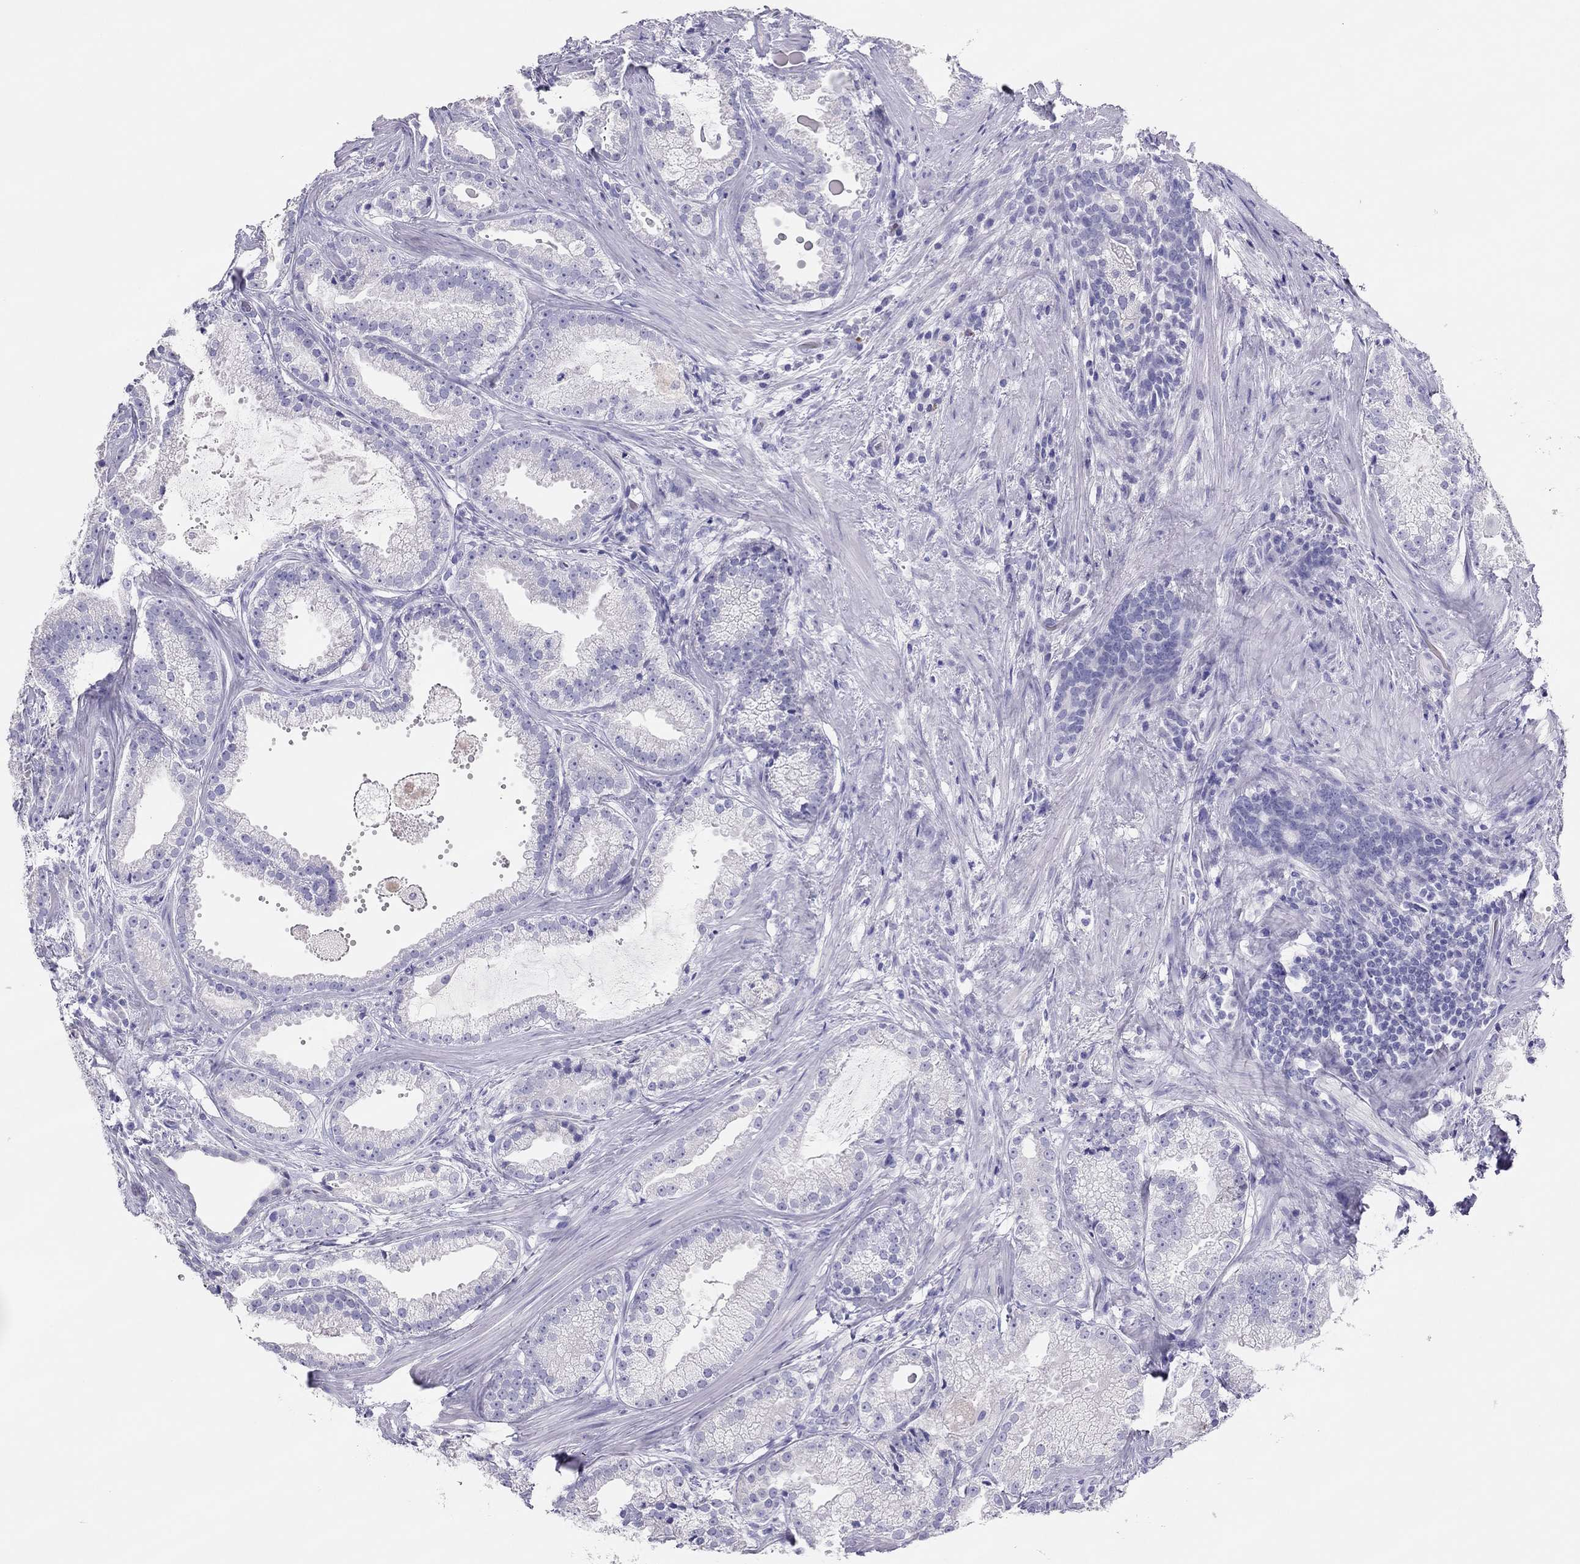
{"staining": {"intensity": "negative", "quantity": "none", "location": "none"}, "tissue": "prostate cancer", "cell_type": "Tumor cells", "image_type": "cancer", "snomed": [{"axis": "morphology", "description": "Adenocarcinoma, NOS"}, {"axis": "morphology", "description": "Adenocarcinoma, High grade"}, {"axis": "topography", "description": "Prostate"}], "caption": "Prostate cancer (adenocarcinoma (high-grade)) was stained to show a protein in brown. There is no significant expression in tumor cells.", "gene": "TSHB", "patient": {"sex": "male", "age": 64}}